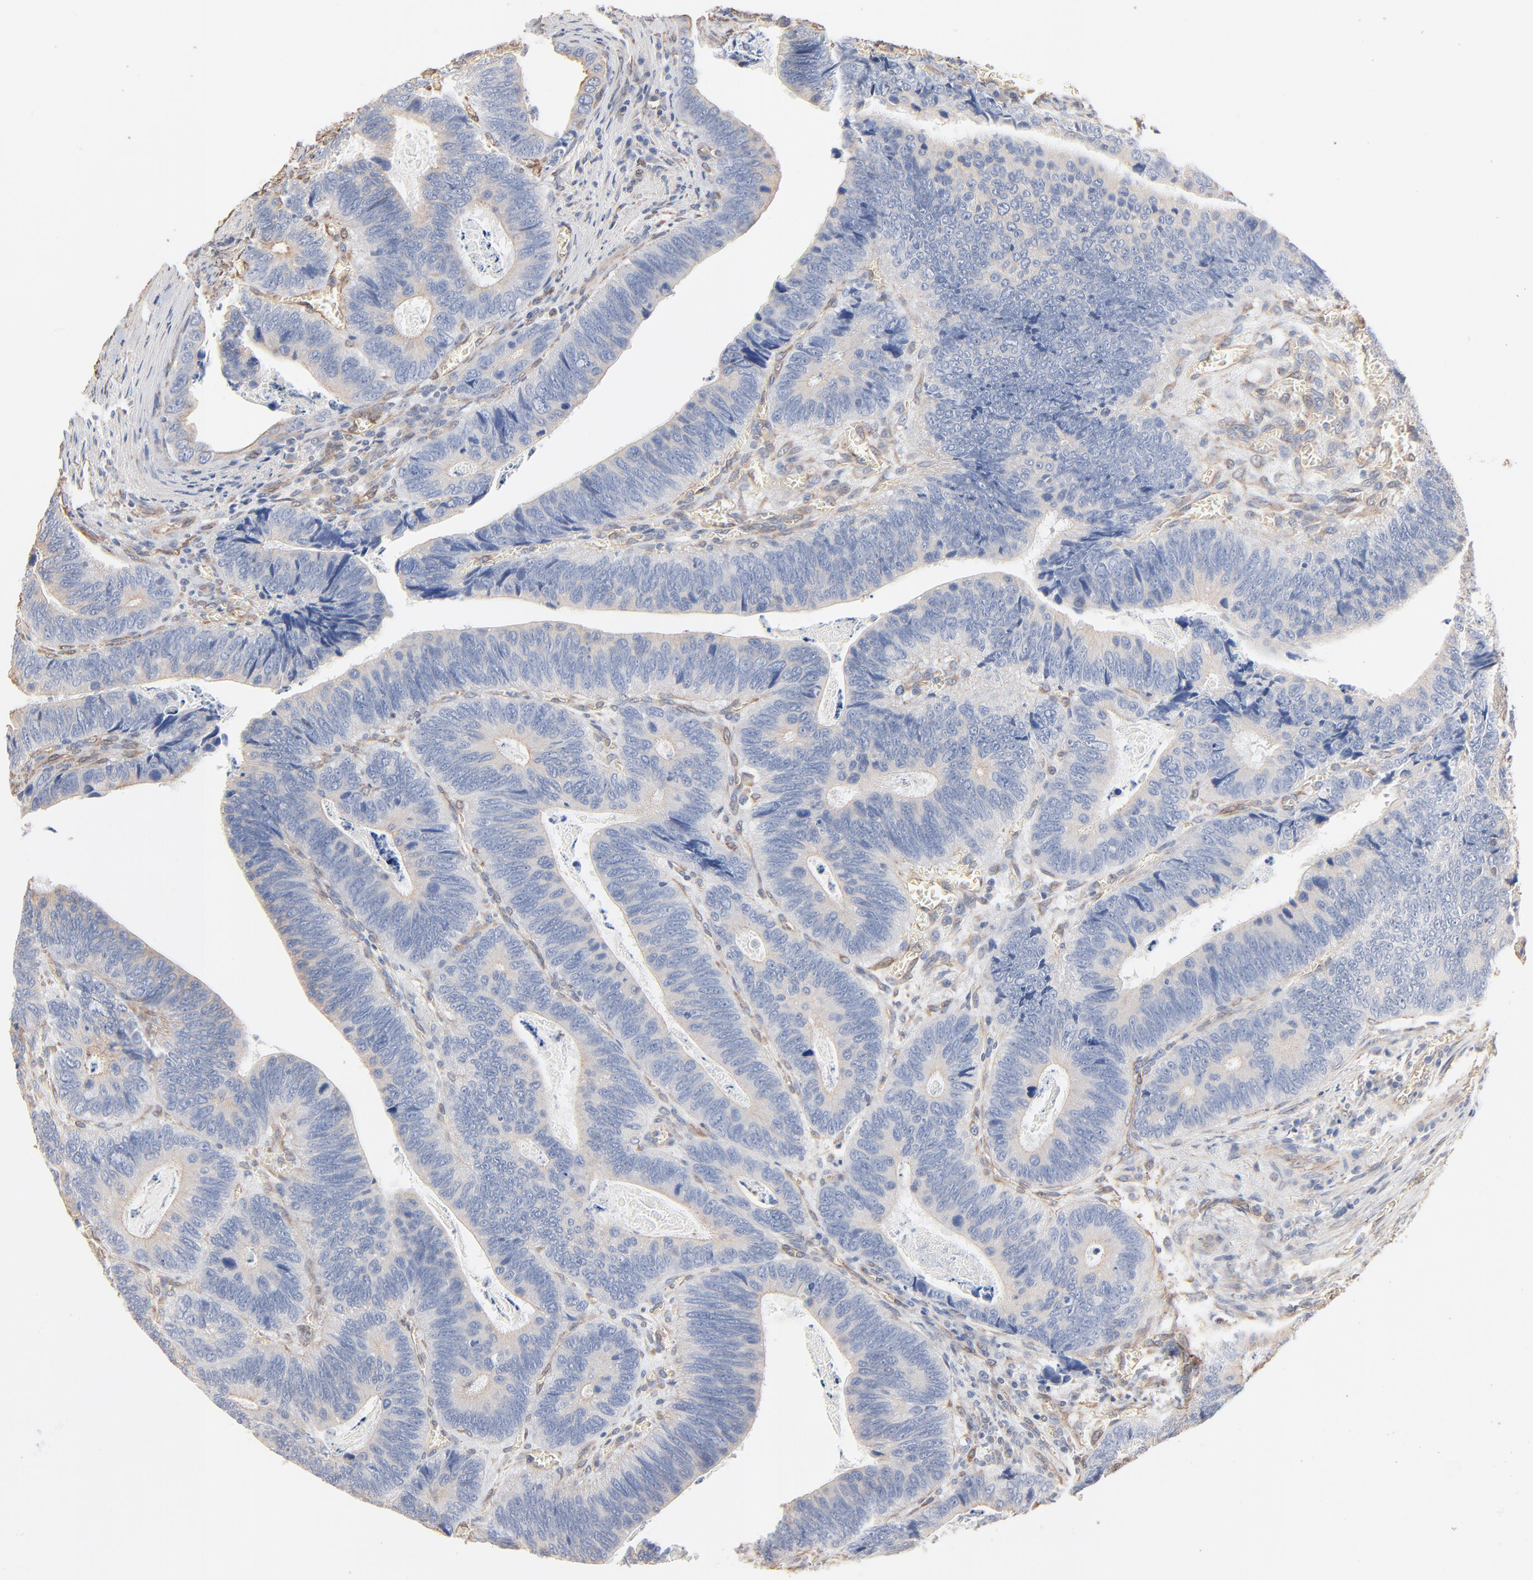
{"staining": {"intensity": "negative", "quantity": "none", "location": "none"}, "tissue": "colorectal cancer", "cell_type": "Tumor cells", "image_type": "cancer", "snomed": [{"axis": "morphology", "description": "Adenocarcinoma, NOS"}, {"axis": "topography", "description": "Colon"}], "caption": "This is a image of immunohistochemistry staining of colorectal cancer, which shows no expression in tumor cells.", "gene": "ABCD4", "patient": {"sex": "male", "age": 72}}